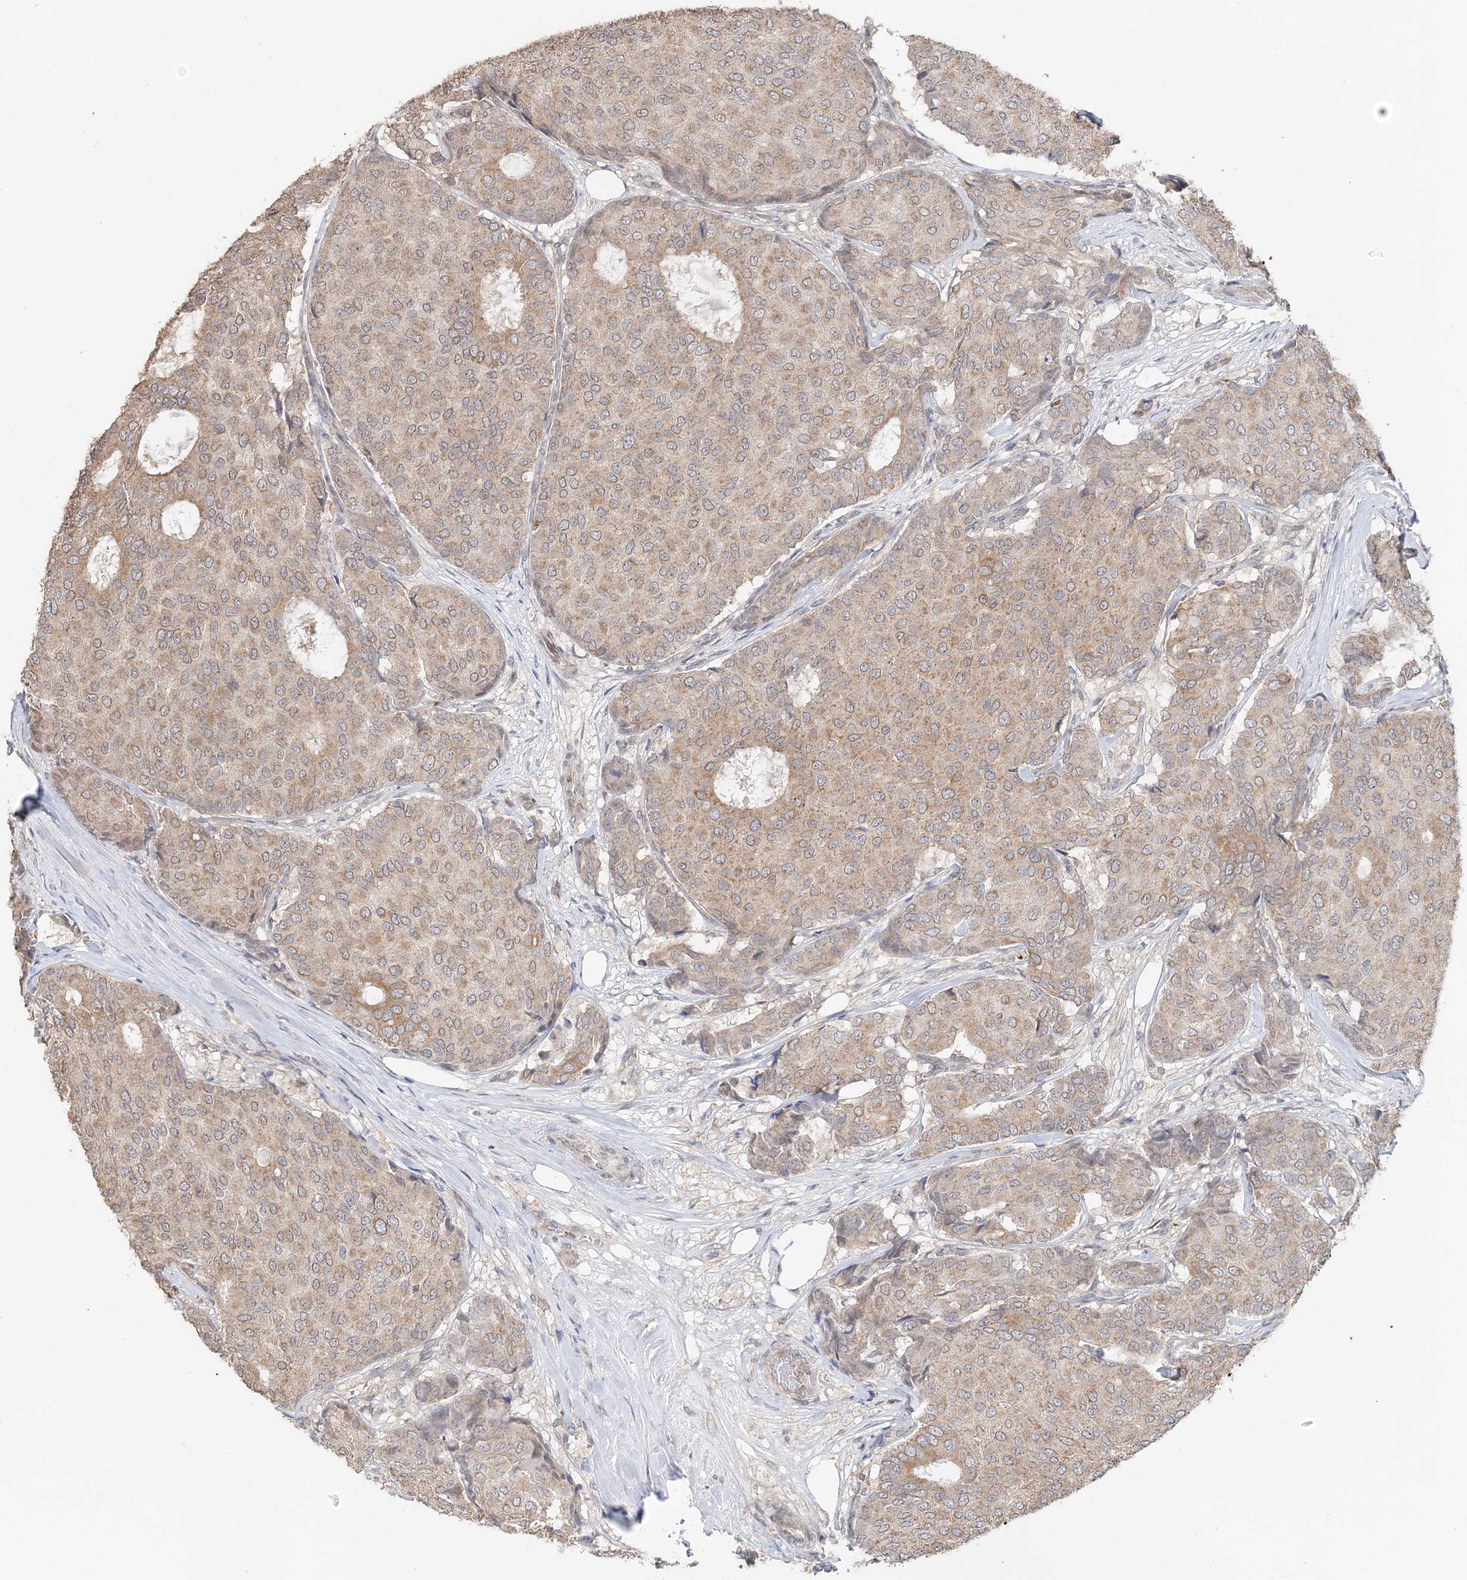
{"staining": {"intensity": "moderate", "quantity": ">75%", "location": "cytoplasmic/membranous"}, "tissue": "breast cancer", "cell_type": "Tumor cells", "image_type": "cancer", "snomed": [{"axis": "morphology", "description": "Duct carcinoma"}, {"axis": "topography", "description": "Breast"}], "caption": "Brown immunohistochemical staining in breast cancer (intraductal carcinoma) reveals moderate cytoplasmic/membranous staining in approximately >75% of tumor cells. Immunohistochemistry (ihc) stains the protein of interest in brown and the nuclei are stained blue.", "gene": "FBXO38", "patient": {"sex": "female", "age": 75}}